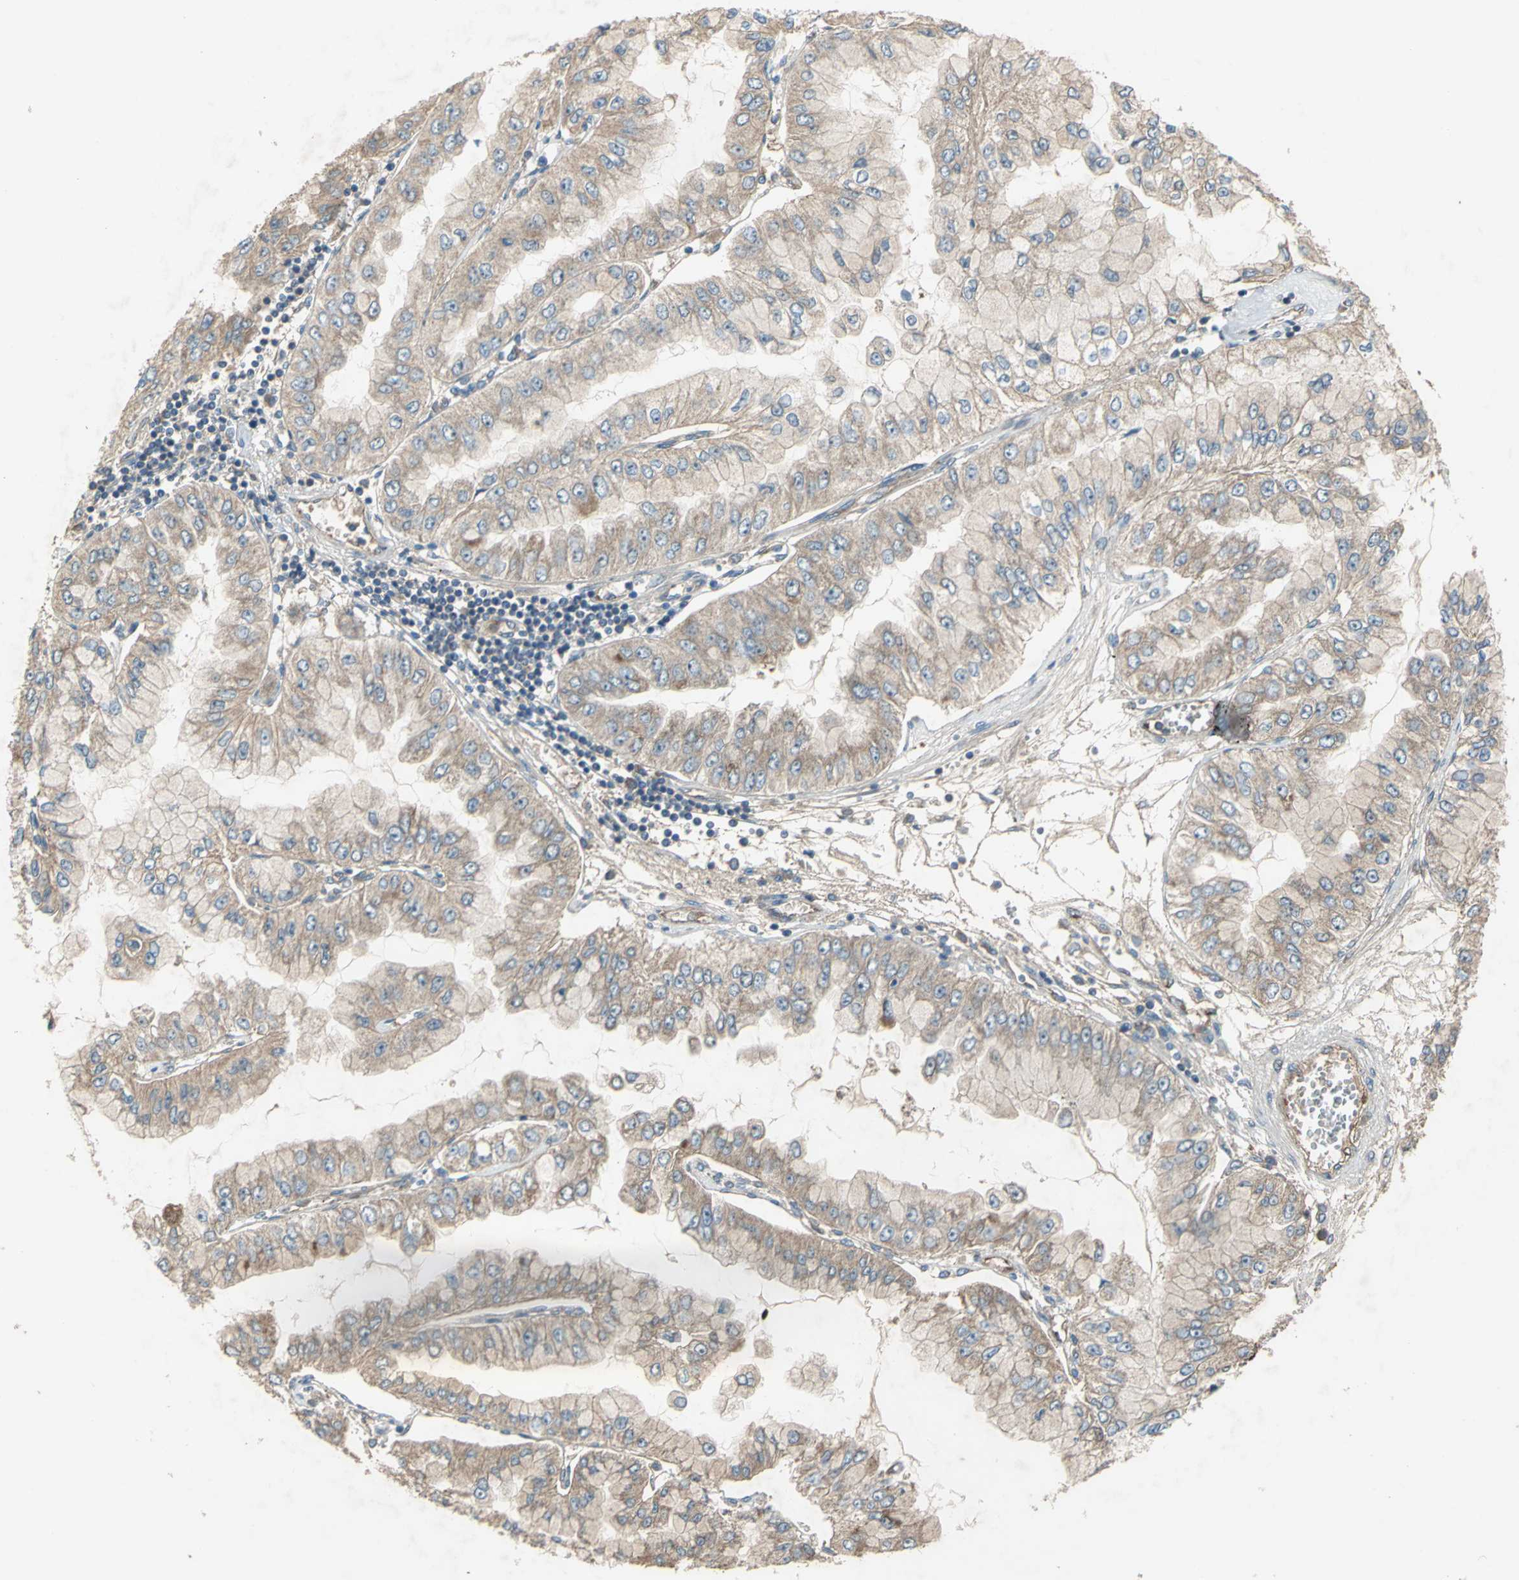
{"staining": {"intensity": "weak", "quantity": "25%-75%", "location": "cytoplasmic/membranous"}, "tissue": "liver cancer", "cell_type": "Tumor cells", "image_type": "cancer", "snomed": [{"axis": "morphology", "description": "Cholangiocarcinoma"}, {"axis": "topography", "description": "Liver"}], "caption": "There is low levels of weak cytoplasmic/membranous positivity in tumor cells of liver cancer (cholangiocarcinoma), as demonstrated by immunohistochemical staining (brown color).", "gene": "EMCN", "patient": {"sex": "female", "age": 79}}